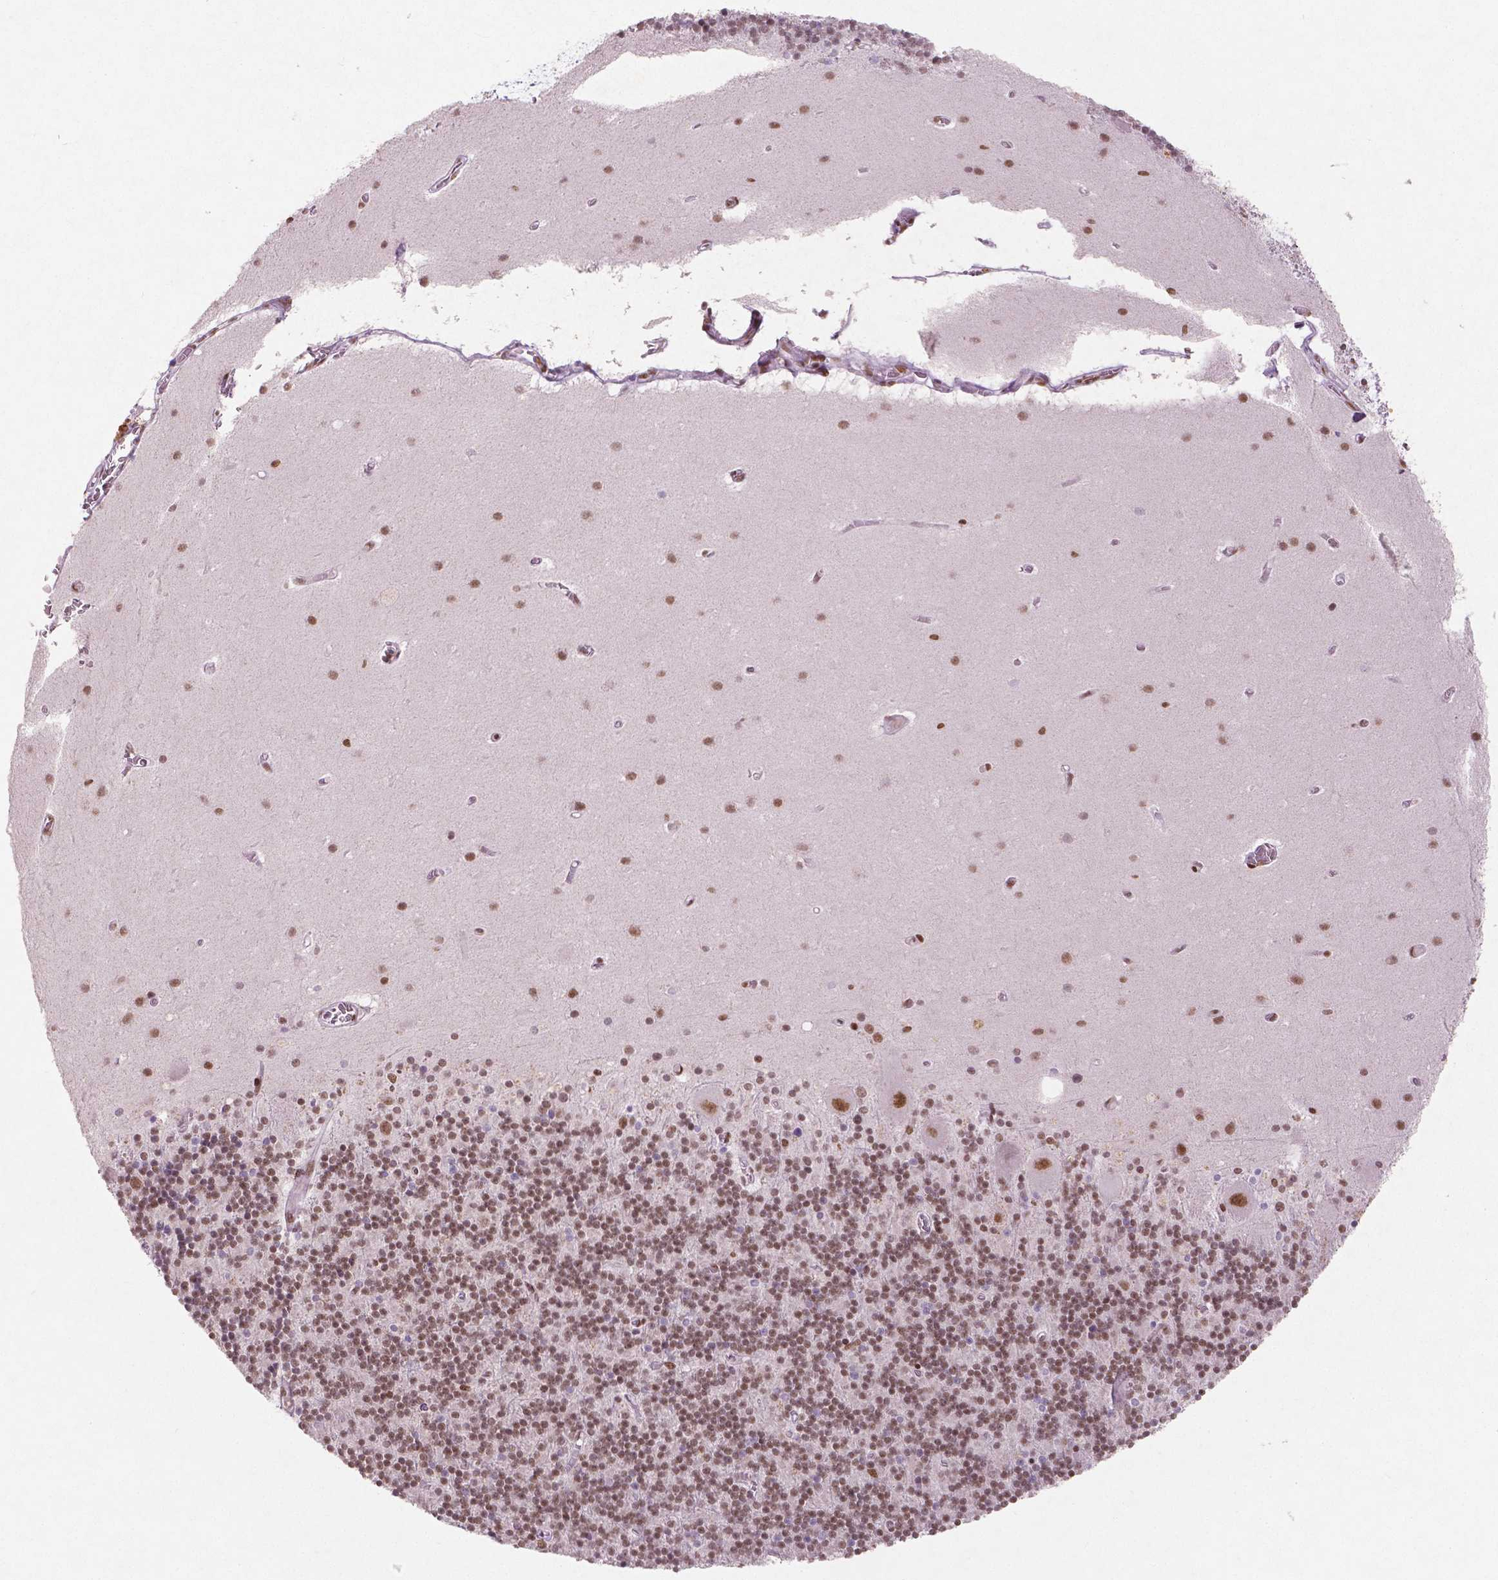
{"staining": {"intensity": "moderate", "quantity": "25%-75%", "location": "nuclear"}, "tissue": "cerebellum", "cell_type": "Cells in granular layer", "image_type": "normal", "snomed": [{"axis": "morphology", "description": "Normal tissue, NOS"}, {"axis": "topography", "description": "Cerebellum"}], "caption": "Immunohistochemistry (IHC) photomicrograph of normal cerebellum: cerebellum stained using IHC exhibits medium levels of moderate protein expression localized specifically in the nuclear of cells in granular layer, appearing as a nuclear brown color.", "gene": "BRD4", "patient": {"sex": "male", "age": 70}}